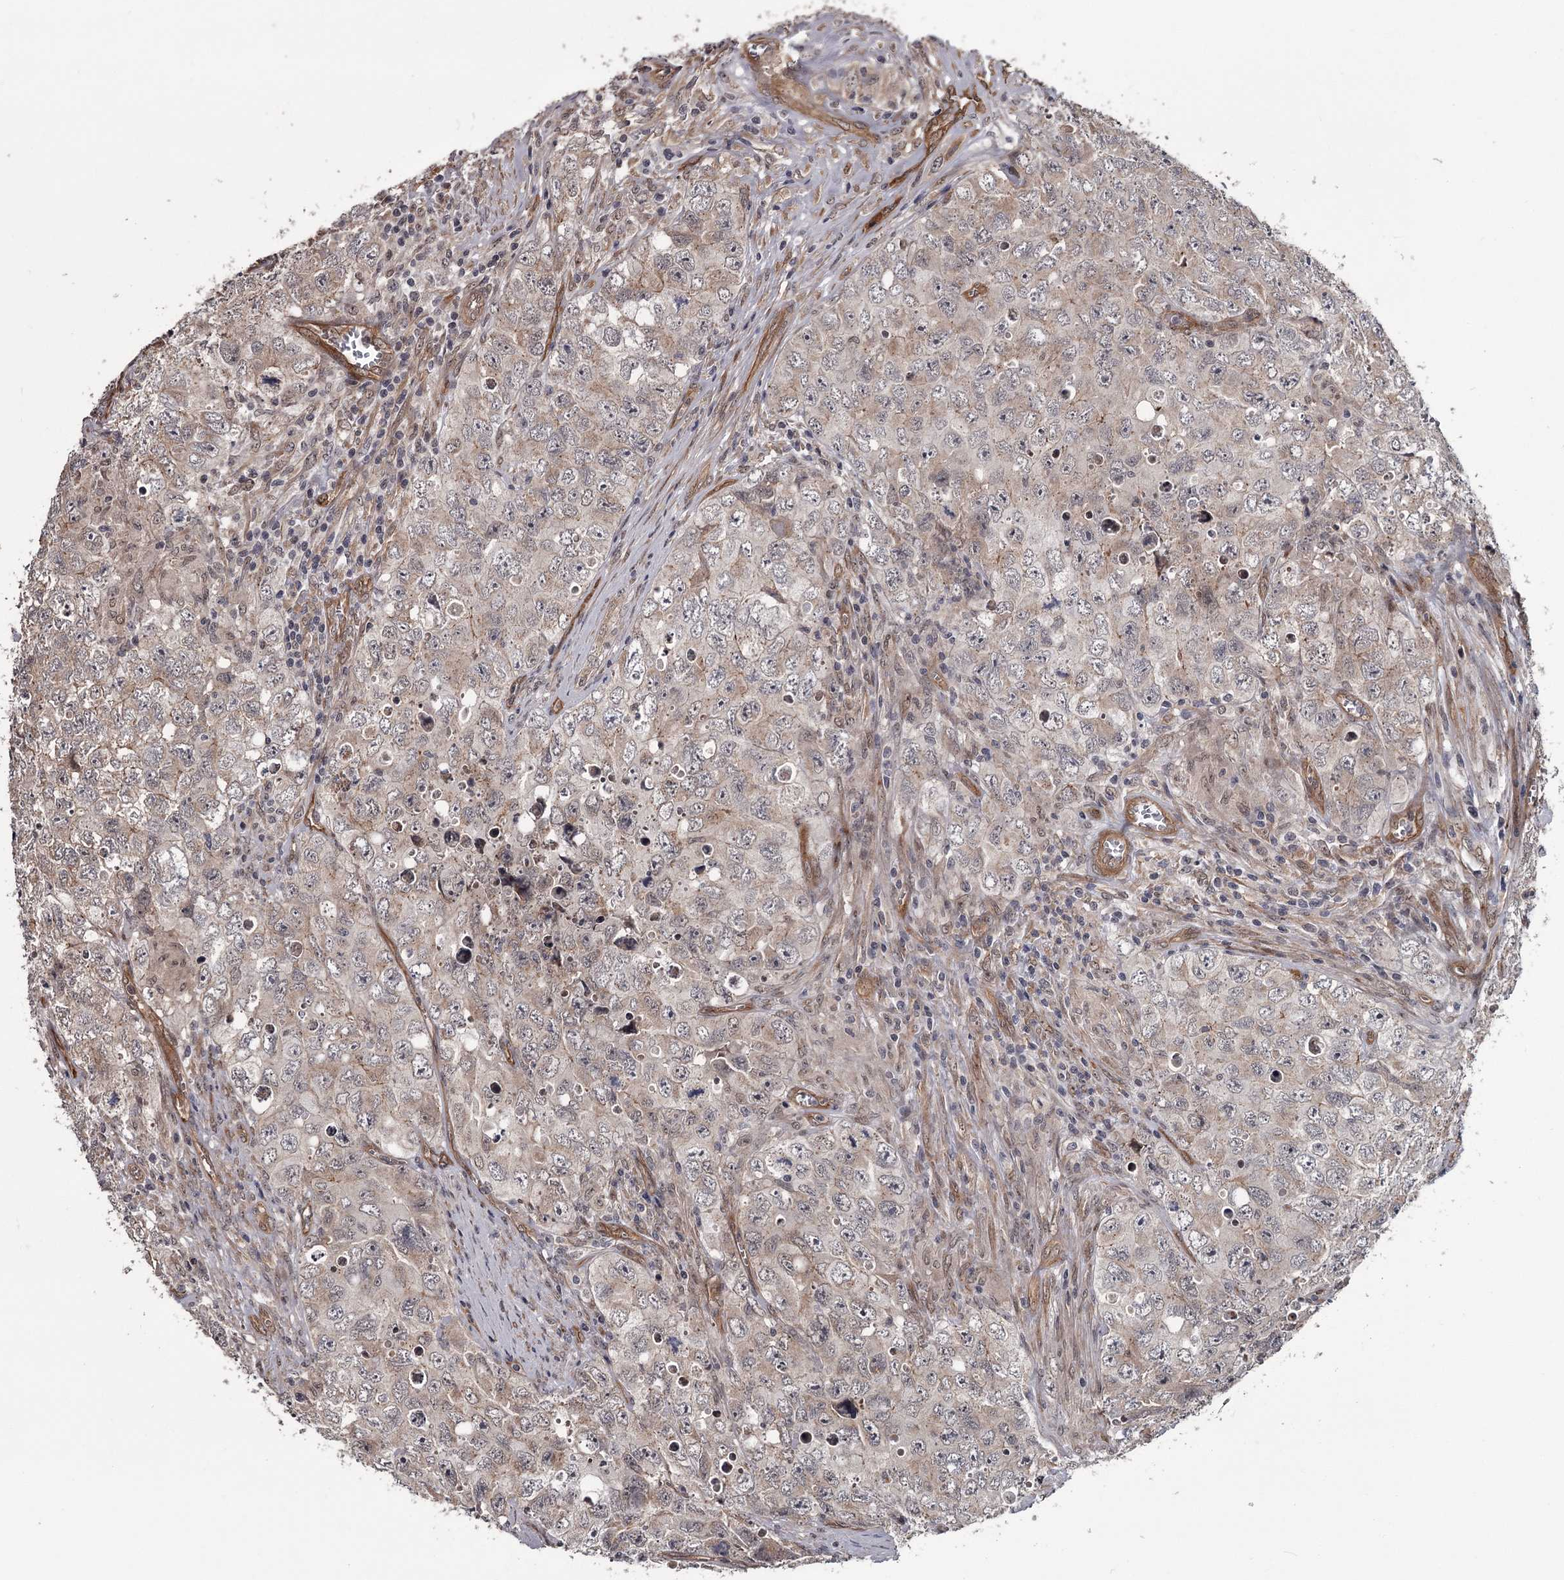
{"staining": {"intensity": "negative", "quantity": "none", "location": "none"}, "tissue": "testis cancer", "cell_type": "Tumor cells", "image_type": "cancer", "snomed": [{"axis": "morphology", "description": "Seminoma, NOS"}, {"axis": "morphology", "description": "Carcinoma, Embryonal, NOS"}, {"axis": "topography", "description": "Testis"}], "caption": "High power microscopy micrograph of an IHC photomicrograph of testis cancer (seminoma), revealing no significant expression in tumor cells.", "gene": "CDC42EP2", "patient": {"sex": "male", "age": 43}}